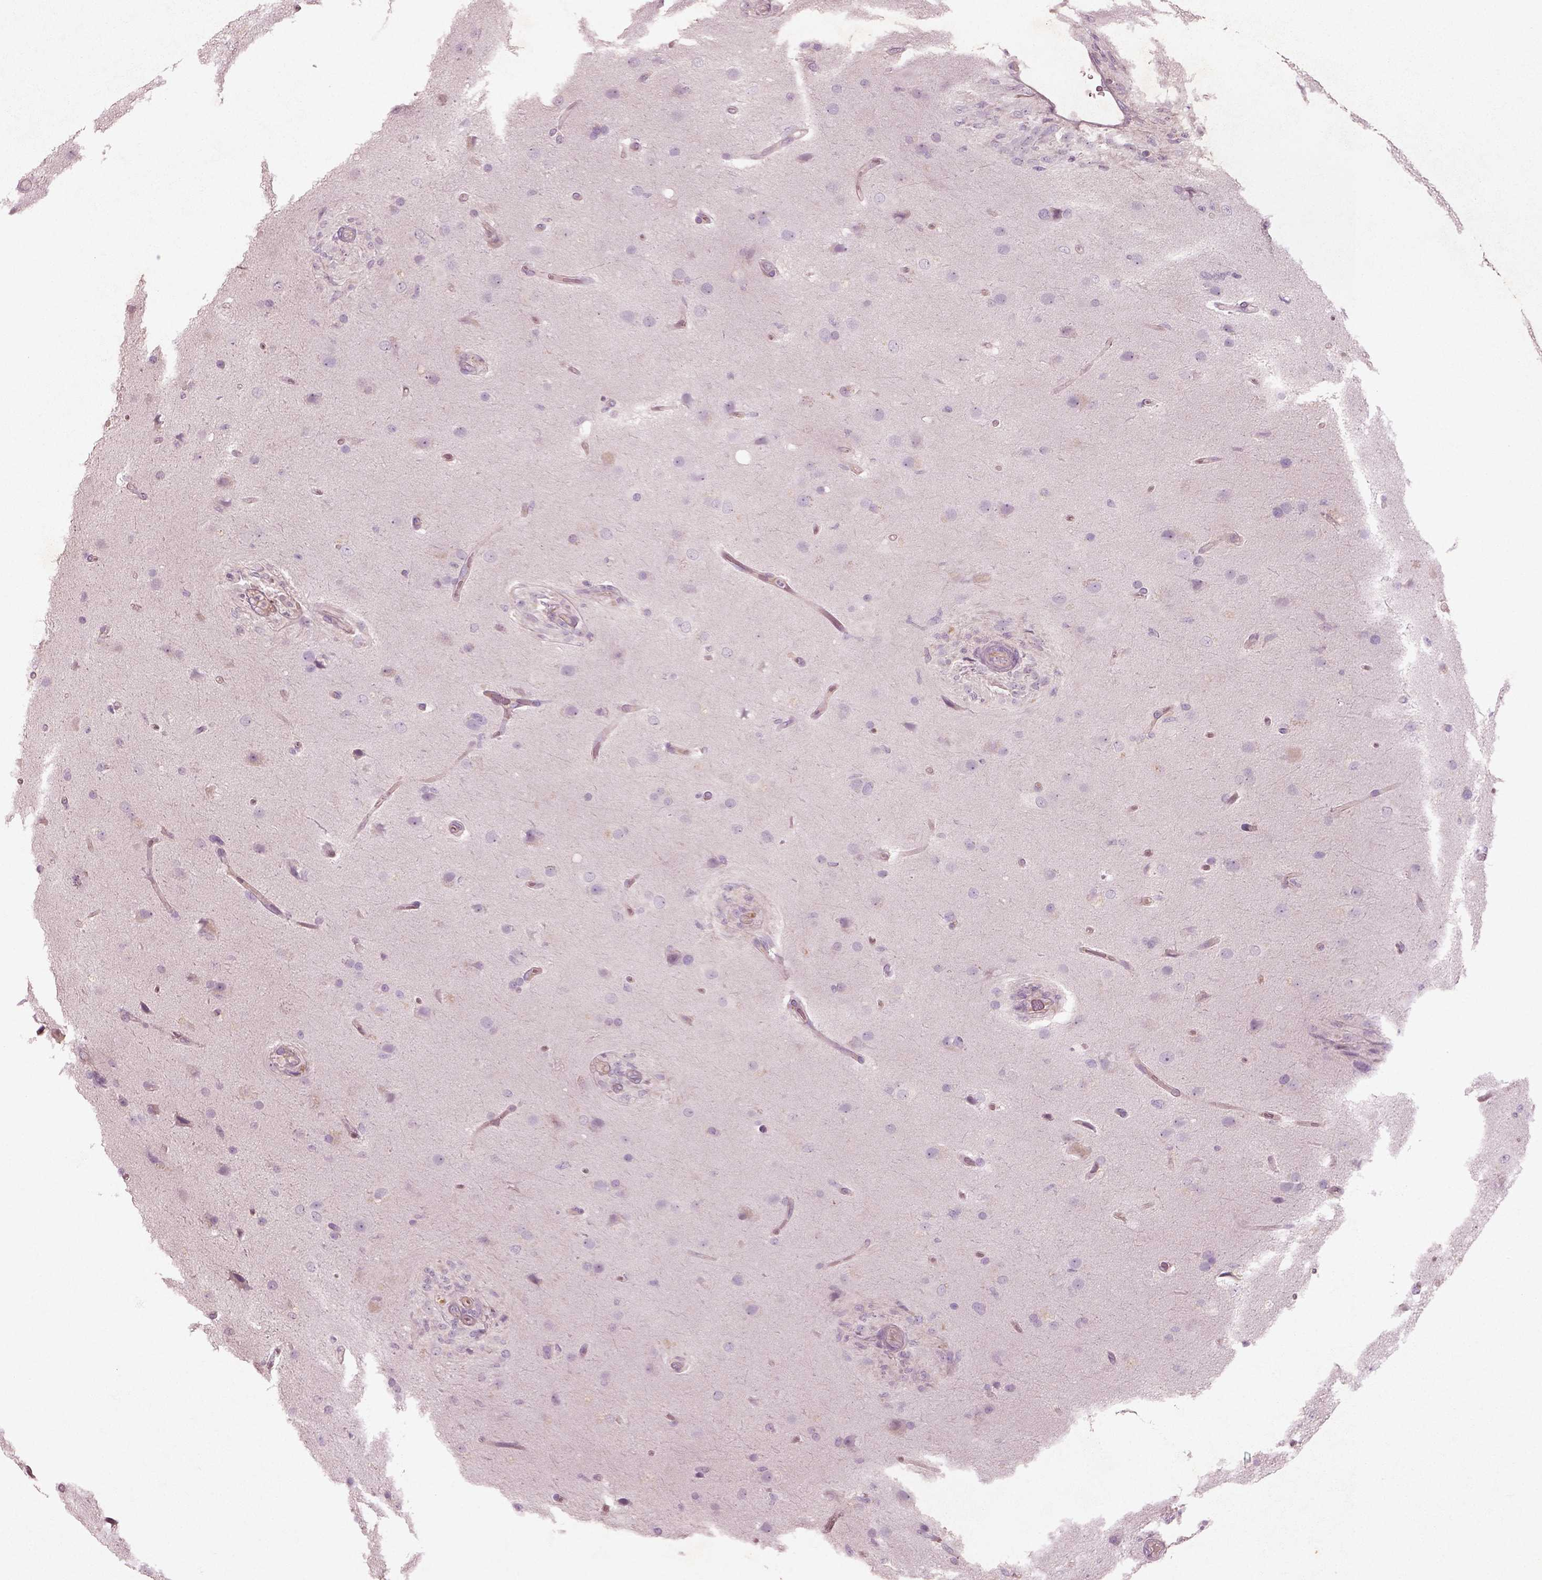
{"staining": {"intensity": "negative", "quantity": "none", "location": "none"}, "tissue": "glioma", "cell_type": "Tumor cells", "image_type": "cancer", "snomed": [{"axis": "morphology", "description": "Glioma, malignant, High grade"}, {"axis": "topography", "description": "Brain"}], "caption": "The photomicrograph reveals no staining of tumor cells in glioma.", "gene": "DUOXA2", "patient": {"sex": "male", "age": 68}}